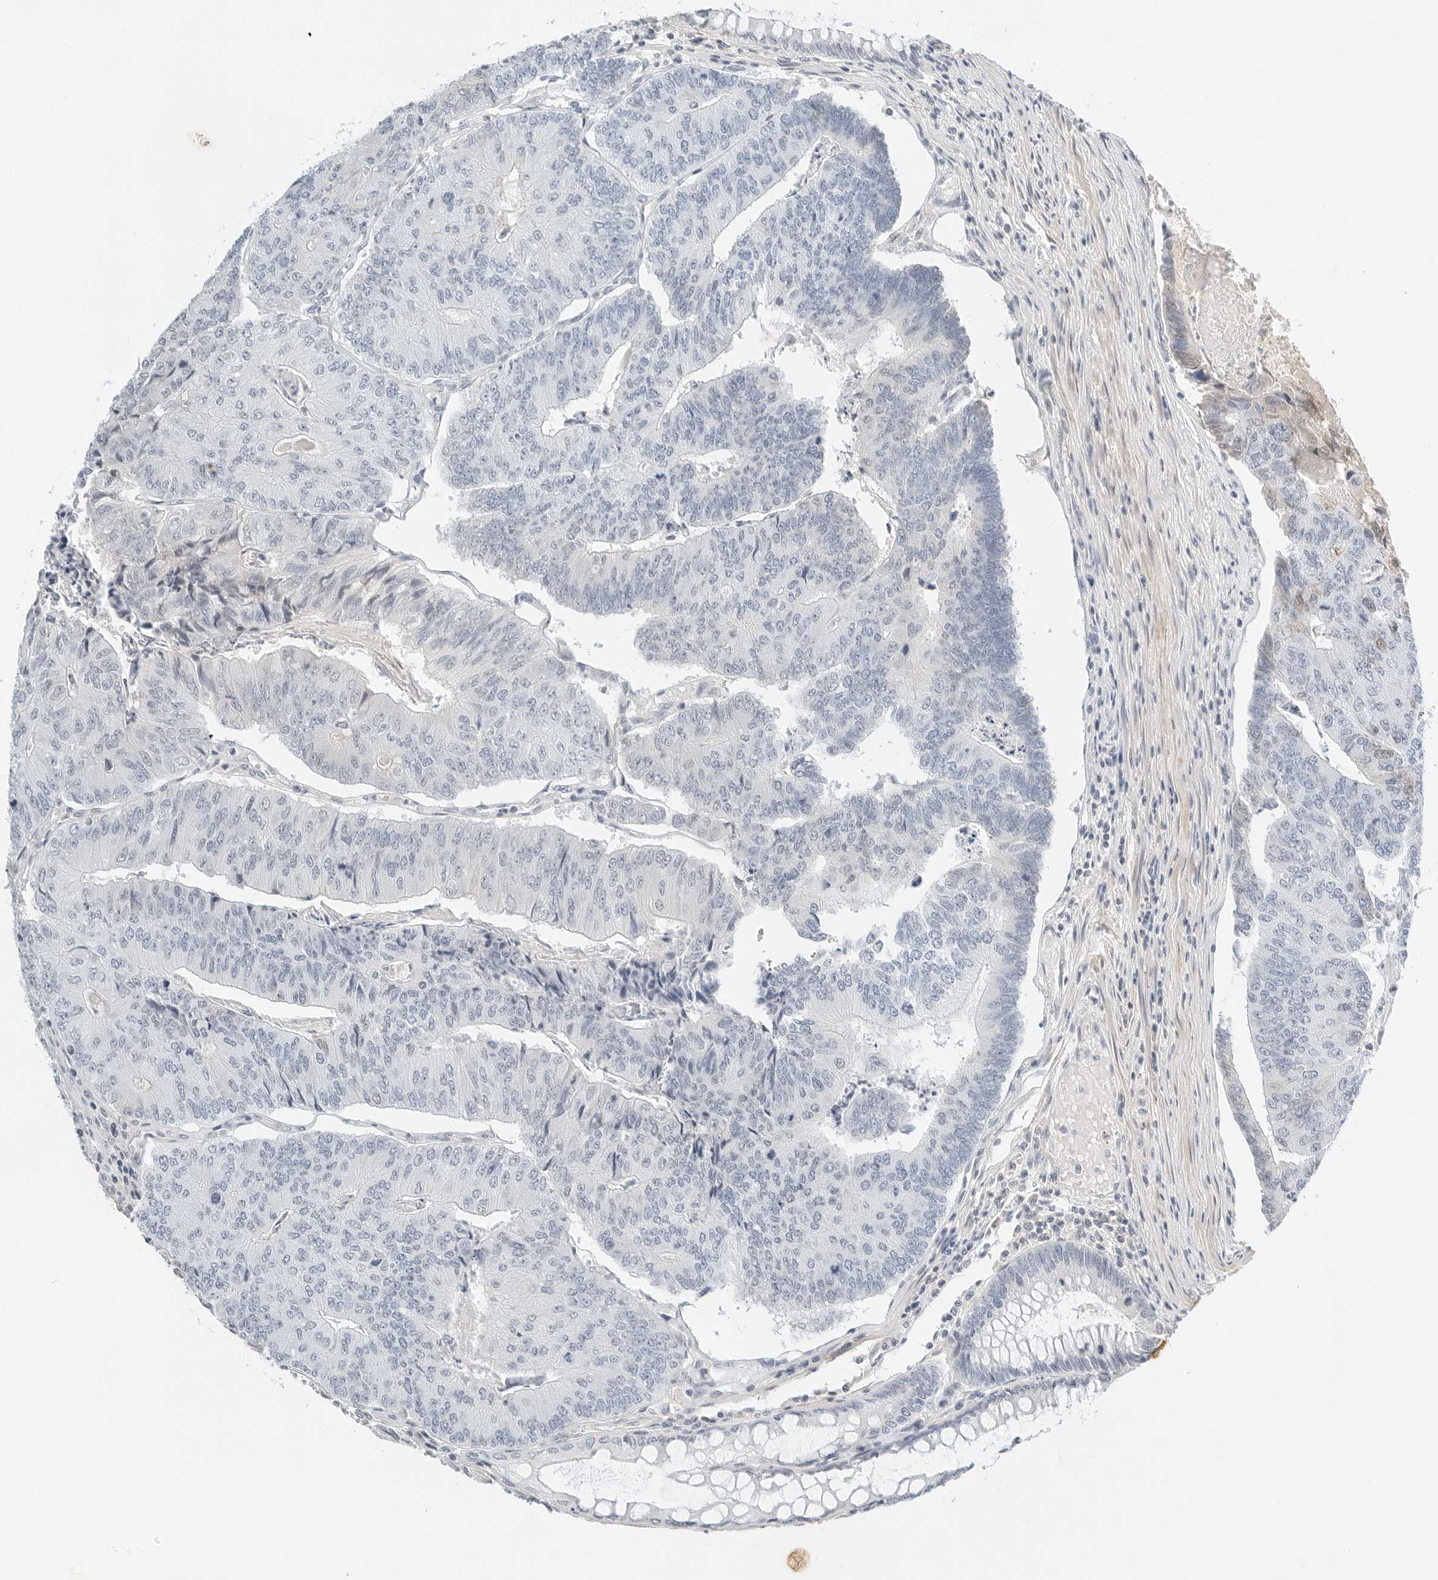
{"staining": {"intensity": "negative", "quantity": "none", "location": "none"}, "tissue": "colorectal cancer", "cell_type": "Tumor cells", "image_type": "cancer", "snomed": [{"axis": "morphology", "description": "Adenocarcinoma, NOS"}, {"axis": "topography", "description": "Colon"}], "caption": "This is an immunohistochemistry (IHC) image of human colorectal cancer. There is no positivity in tumor cells.", "gene": "PKDCC", "patient": {"sex": "female", "age": 67}}